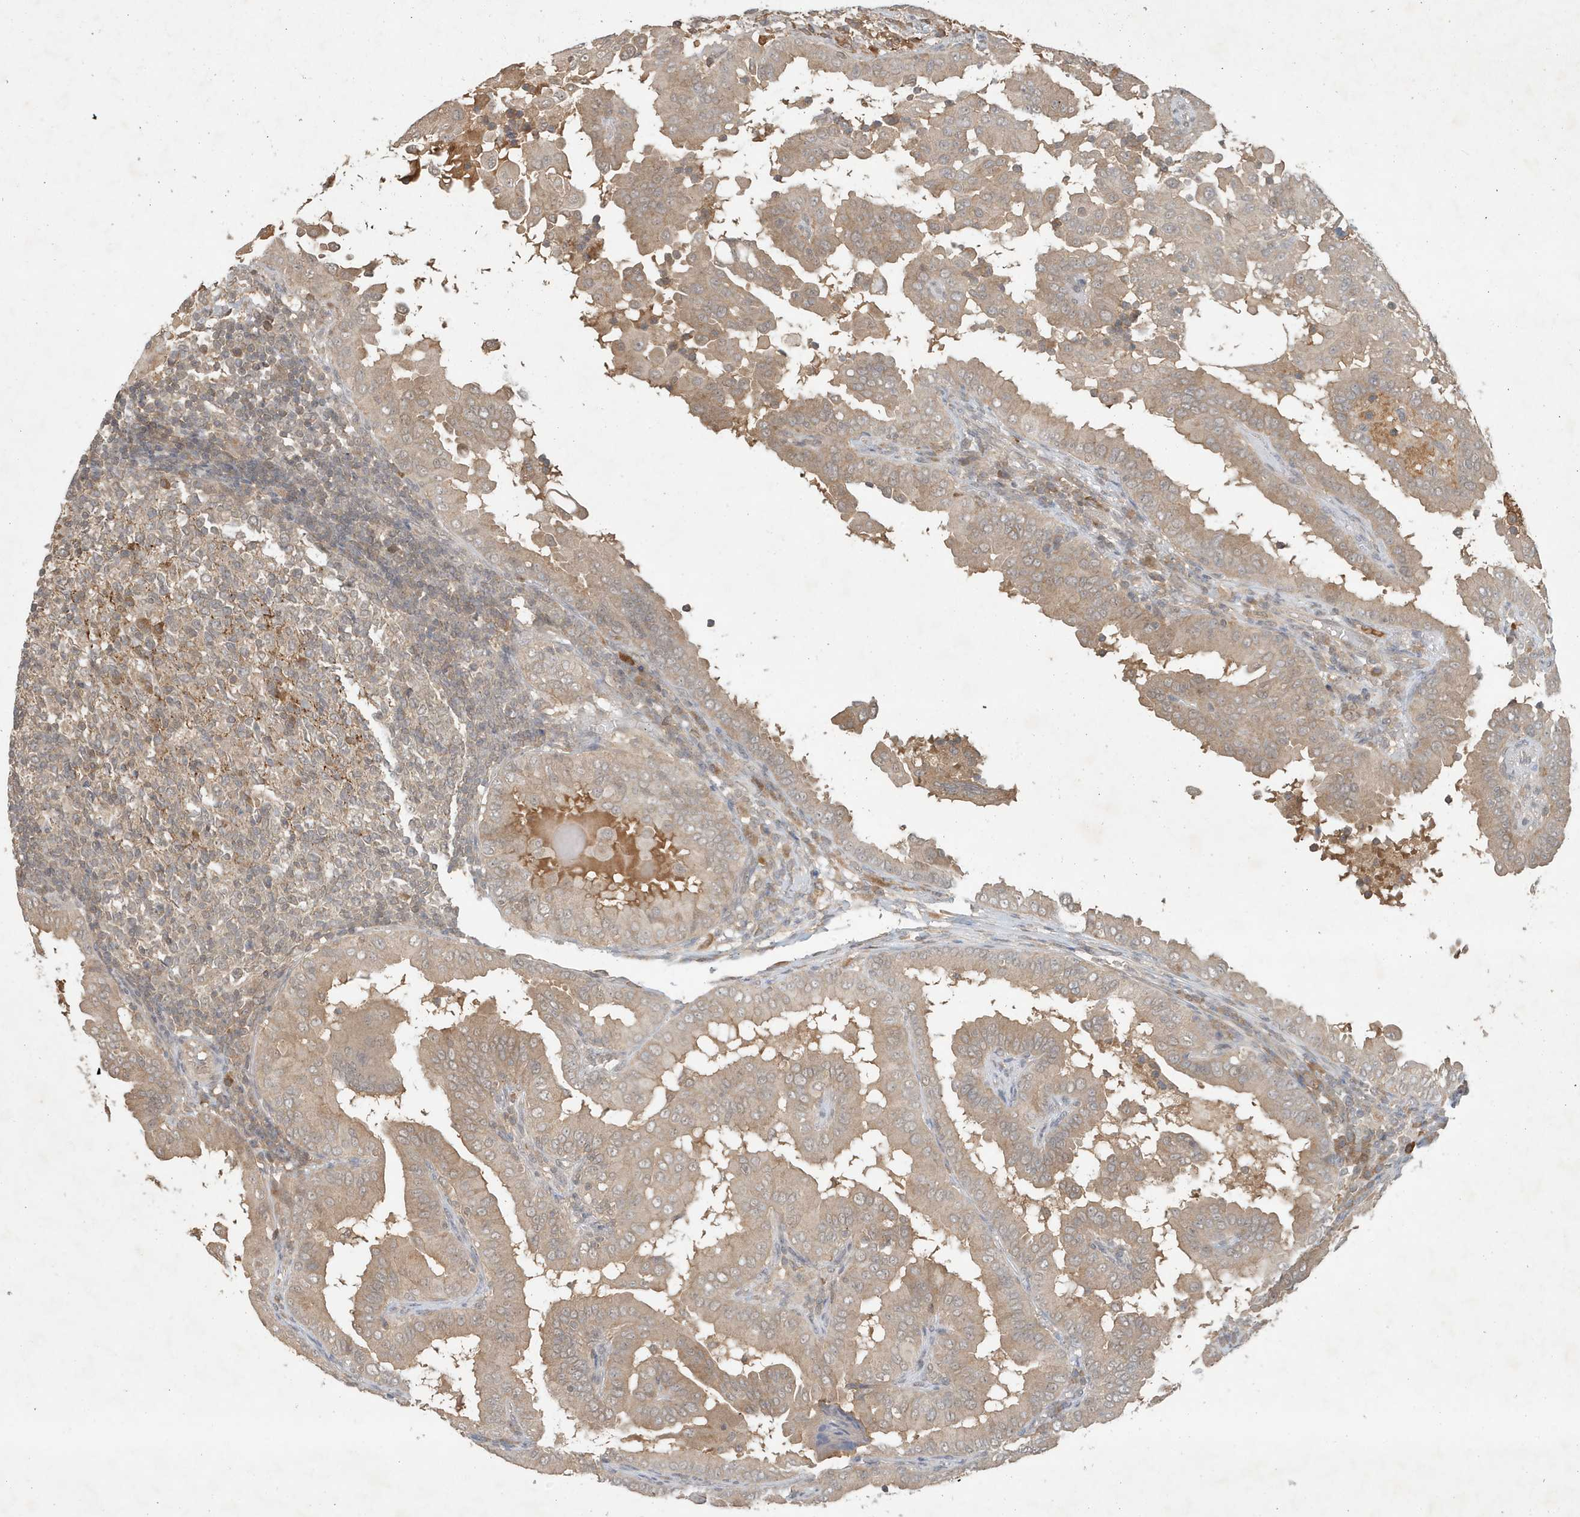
{"staining": {"intensity": "weak", "quantity": ">75%", "location": "cytoplasmic/membranous"}, "tissue": "thyroid cancer", "cell_type": "Tumor cells", "image_type": "cancer", "snomed": [{"axis": "morphology", "description": "Papillary adenocarcinoma, NOS"}, {"axis": "topography", "description": "Thyroid gland"}], "caption": "DAB immunohistochemical staining of human thyroid cancer demonstrates weak cytoplasmic/membranous protein staining in about >75% of tumor cells.", "gene": "ABCB9", "patient": {"sex": "male", "age": 33}}